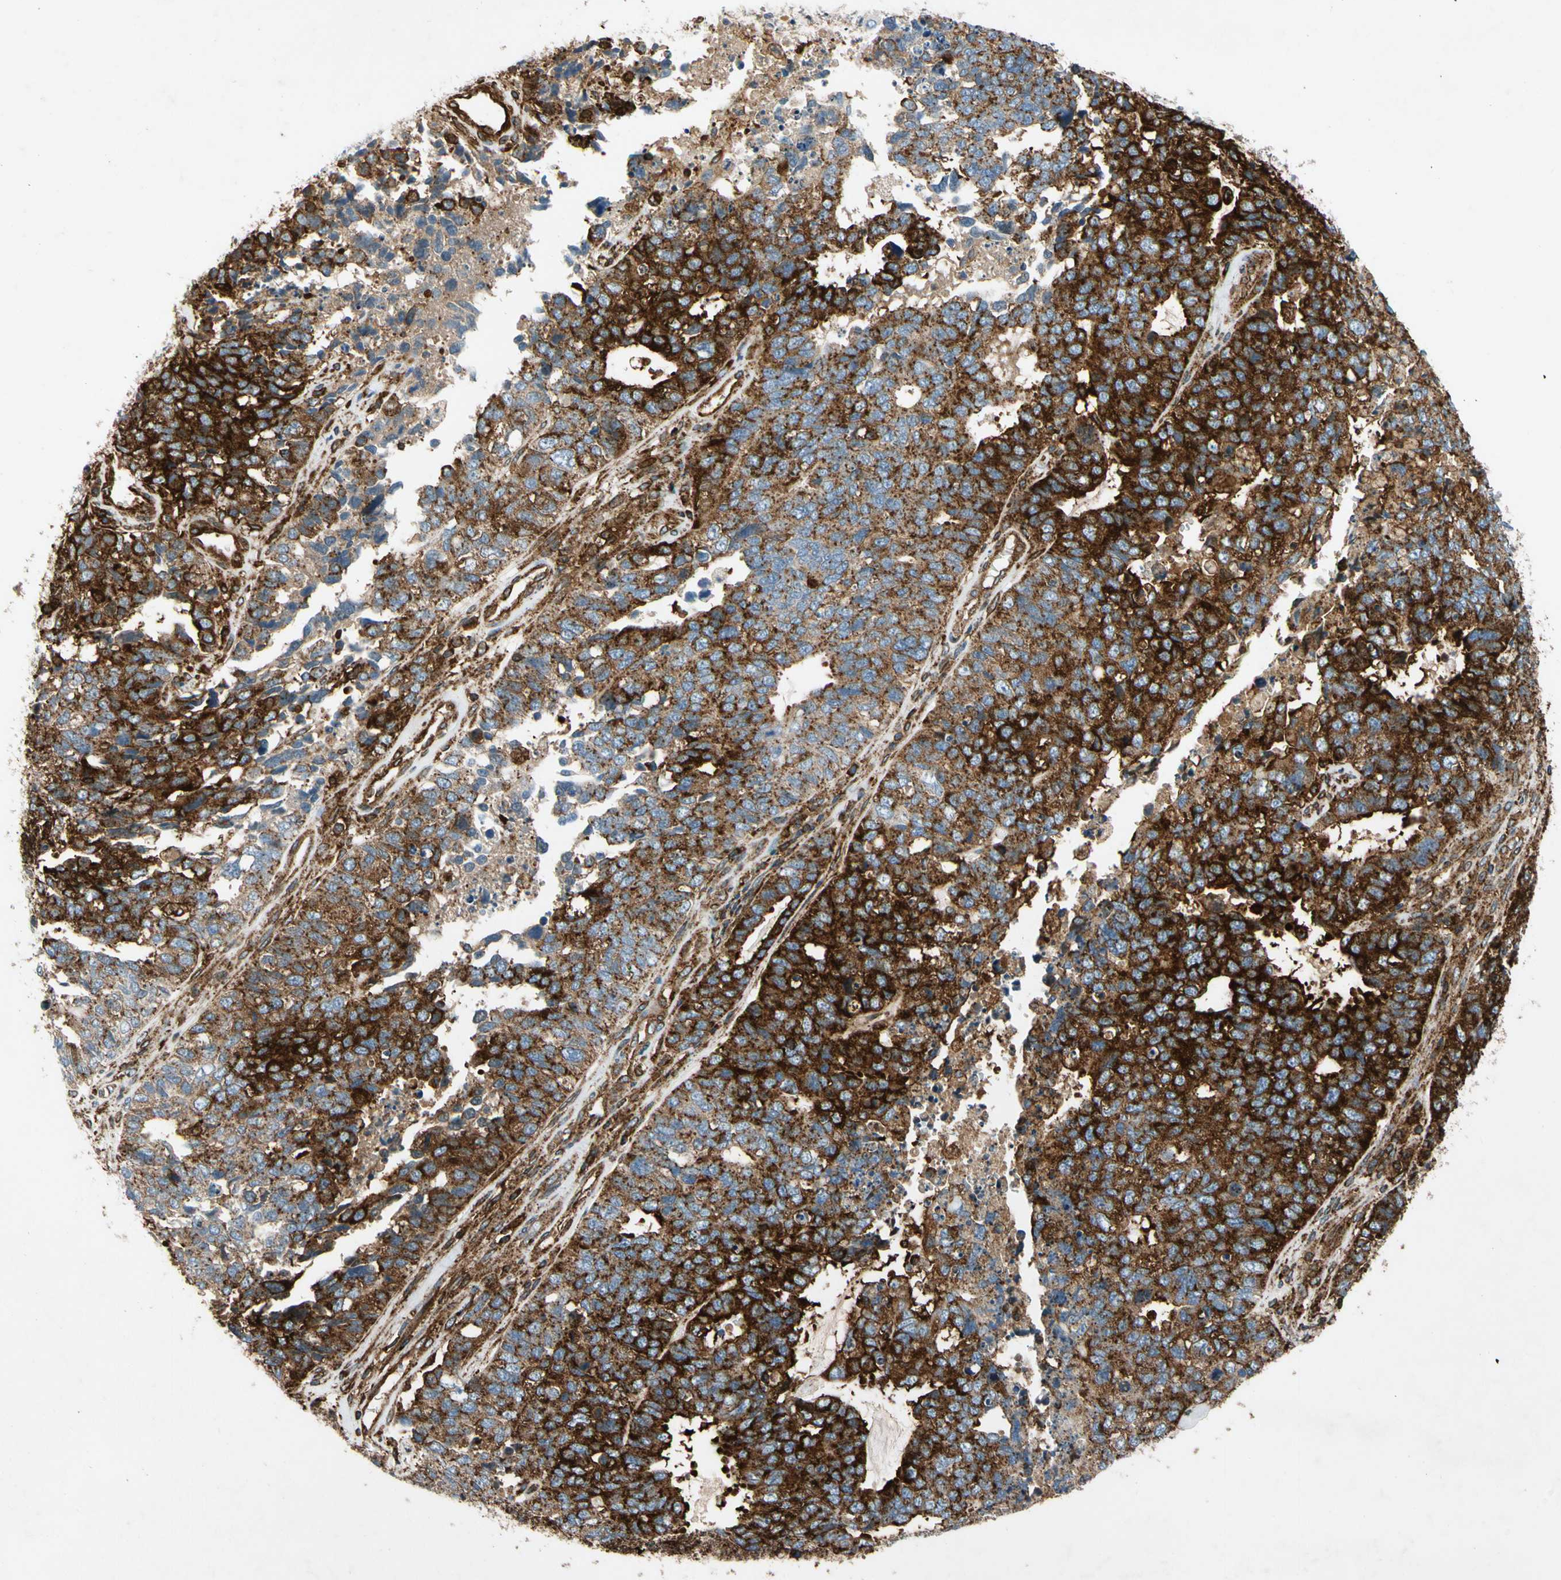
{"staining": {"intensity": "strong", "quantity": "25%-75%", "location": "cytoplasmic/membranous"}, "tissue": "cervical cancer", "cell_type": "Tumor cells", "image_type": "cancer", "snomed": [{"axis": "morphology", "description": "Squamous cell carcinoma, NOS"}, {"axis": "topography", "description": "Cervix"}], "caption": "Immunohistochemical staining of human cervical cancer (squamous cell carcinoma) demonstrates high levels of strong cytoplasmic/membranous positivity in about 25%-75% of tumor cells. (brown staining indicates protein expression, while blue staining denotes nuclei).", "gene": "NDFIP2", "patient": {"sex": "female", "age": 63}}